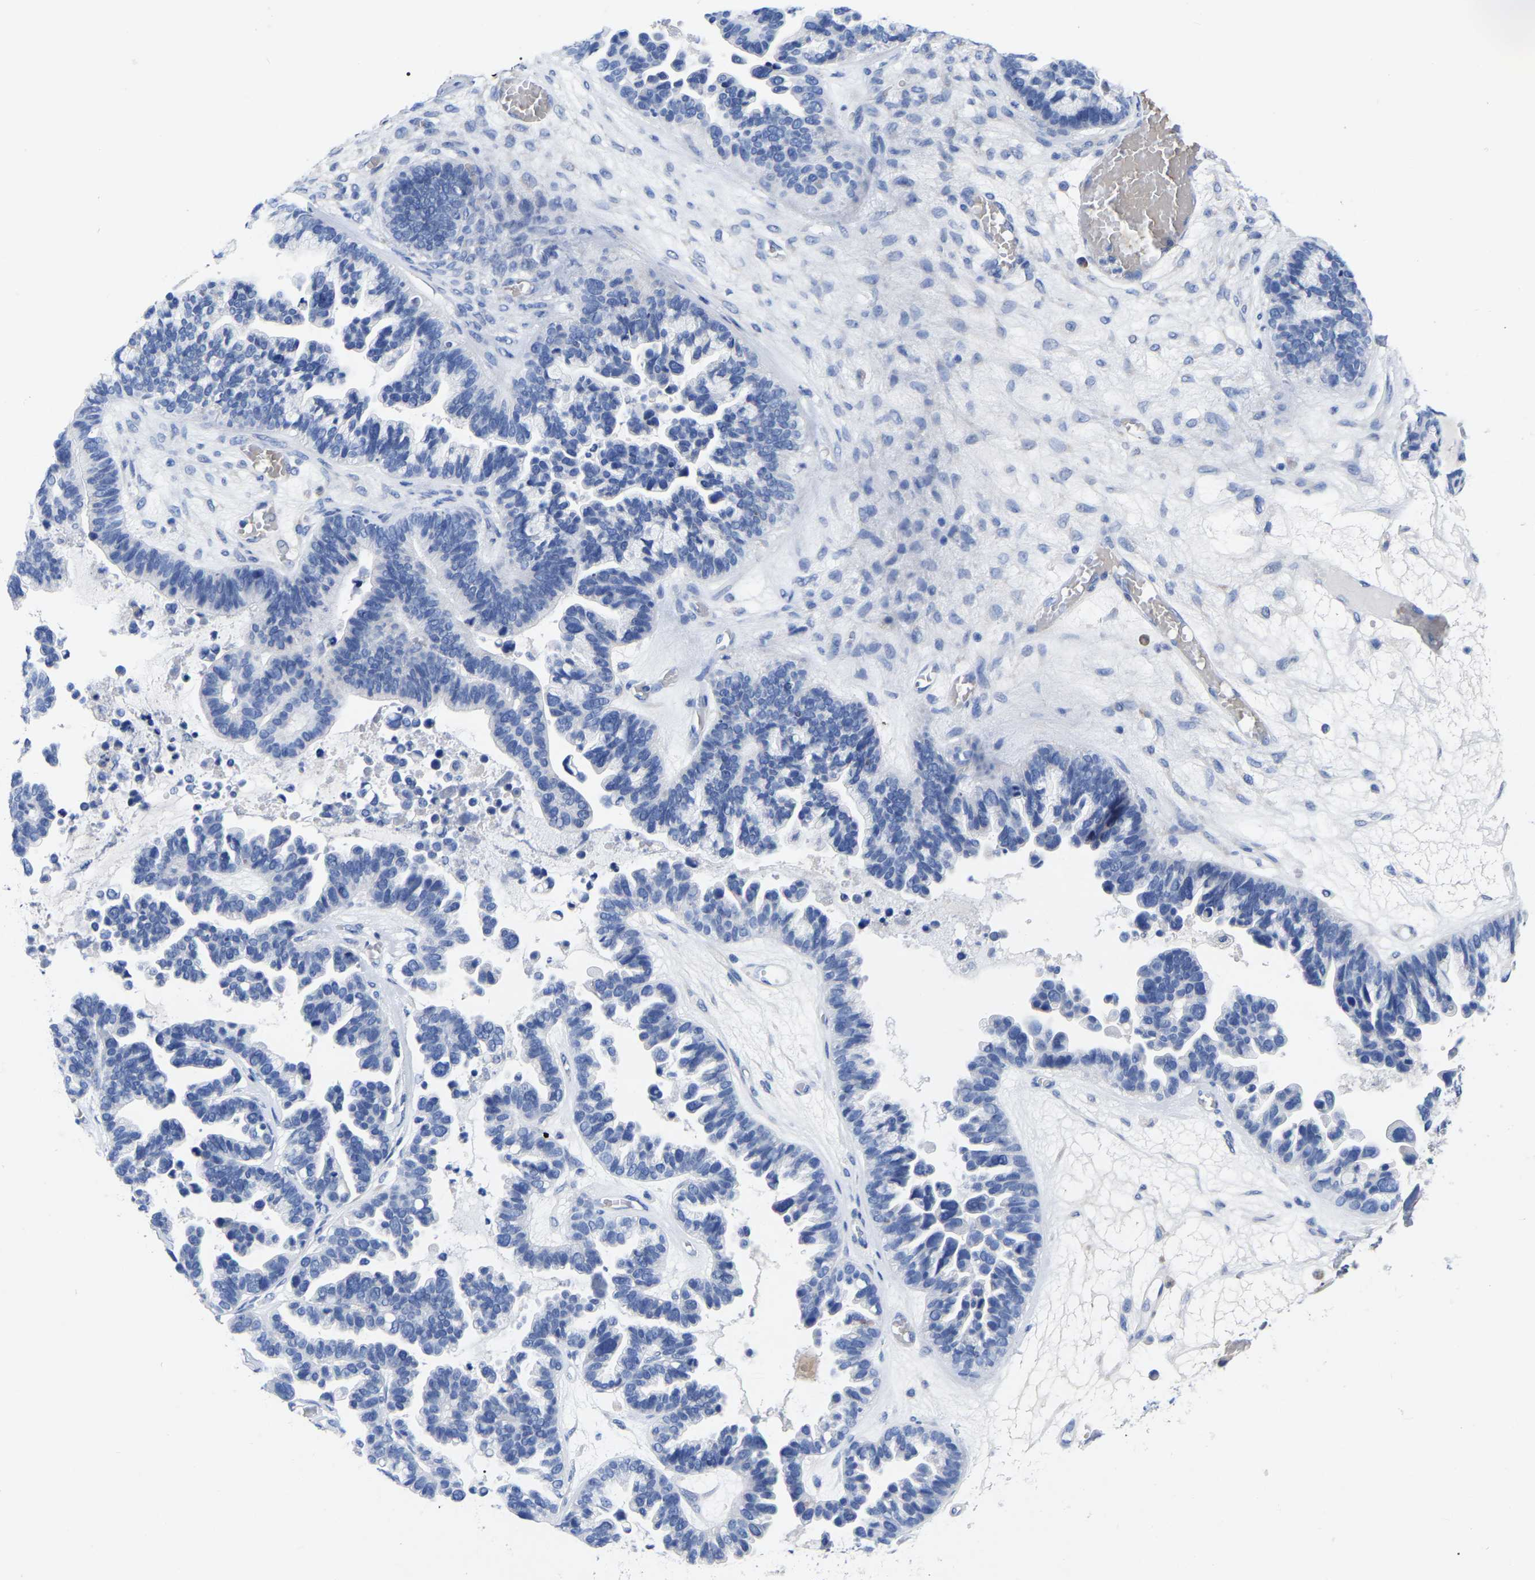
{"staining": {"intensity": "negative", "quantity": "none", "location": "none"}, "tissue": "ovarian cancer", "cell_type": "Tumor cells", "image_type": "cancer", "snomed": [{"axis": "morphology", "description": "Cystadenocarcinoma, serous, NOS"}, {"axis": "topography", "description": "Ovary"}], "caption": "Immunohistochemistry photomicrograph of neoplastic tissue: human serous cystadenocarcinoma (ovarian) stained with DAB (3,3'-diaminobenzidine) exhibits no significant protein positivity in tumor cells. (DAB (3,3'-diaminobenzidine) IHC with hematoxylin counter stain).", "gene": "GDF3", "patient": {"sex": "female", "age": 56}}